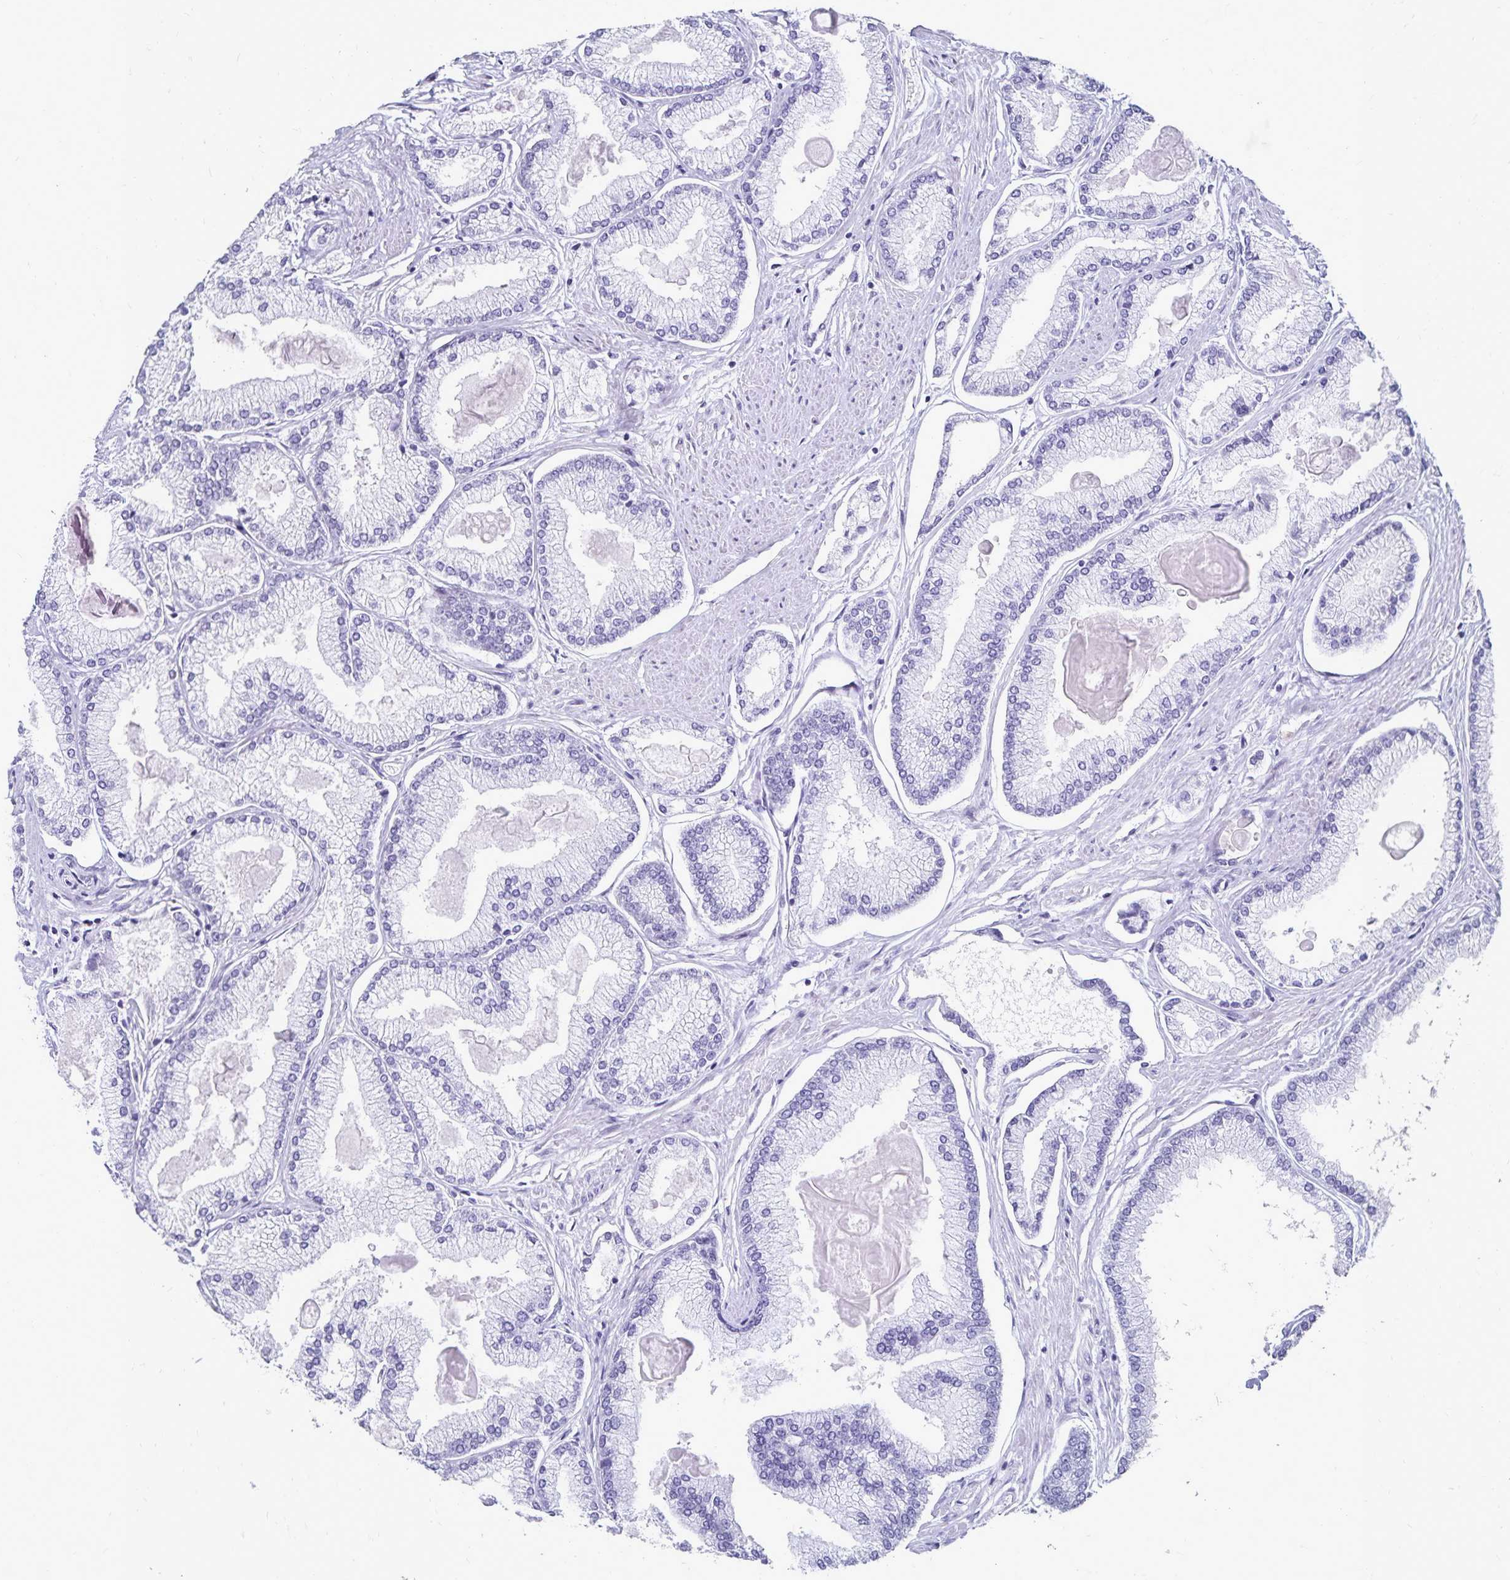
{"staining": {"intensity": "negative", "quantity": "none", "location": "none"}, "tissue": "prostate cancer", "cell_type": "Tumor cells", "image_type": "cancer", "snomed": [{"axis": "morphology", "description": "Adenocarcinoma, High grade"}, {"axis": "topography", "description": "Prostate"}], "caption": "Immunohistochemistry image of human adenocarcinoma (high-grade) (prostate) stained for a protein (brown), which reveals no positivity in tumor cells.", "gene": "GIP", "patient": {"sex": "male", "age": 68}}